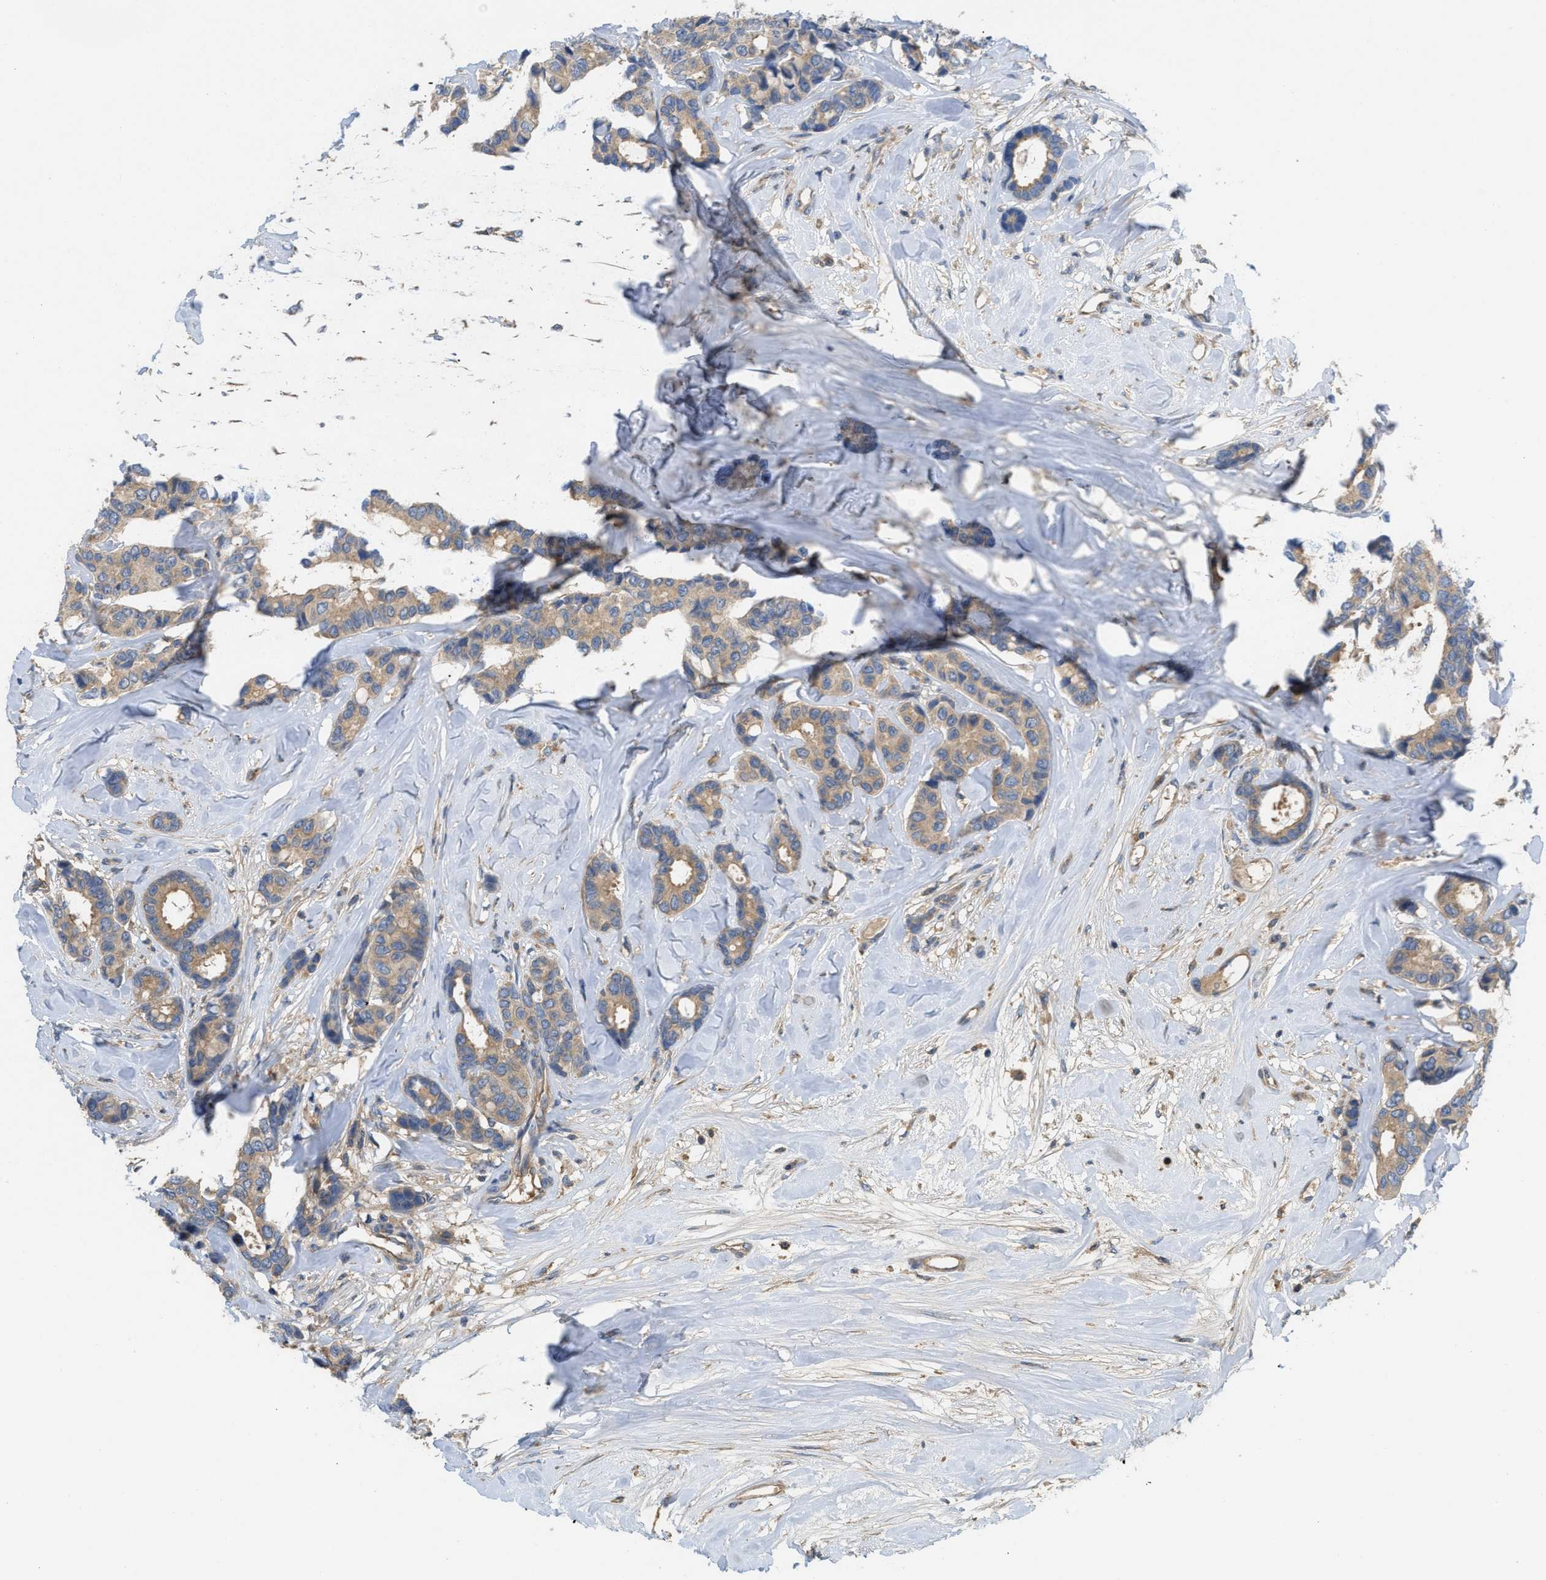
{"staining": {"intensity": "weak", "quantity": ">75%", "location": "cytoplasmic/membranous"}, "tissue": "breast cancer", "cell_type": "Tumor cells", "image_type": "cancer", "snomed": [{"axis": "morphology", "description": "Duct carcinoma"}, {"axis": "topography", "description": "Breast"}], "caption": "Tumor cells exhibit weak cytoplasmic/membranous expression in about >75% of cells in invasive ductal carcinoma (breast).", "gene": "RNF216", "patient": {"sex": "female", "age": 87}}